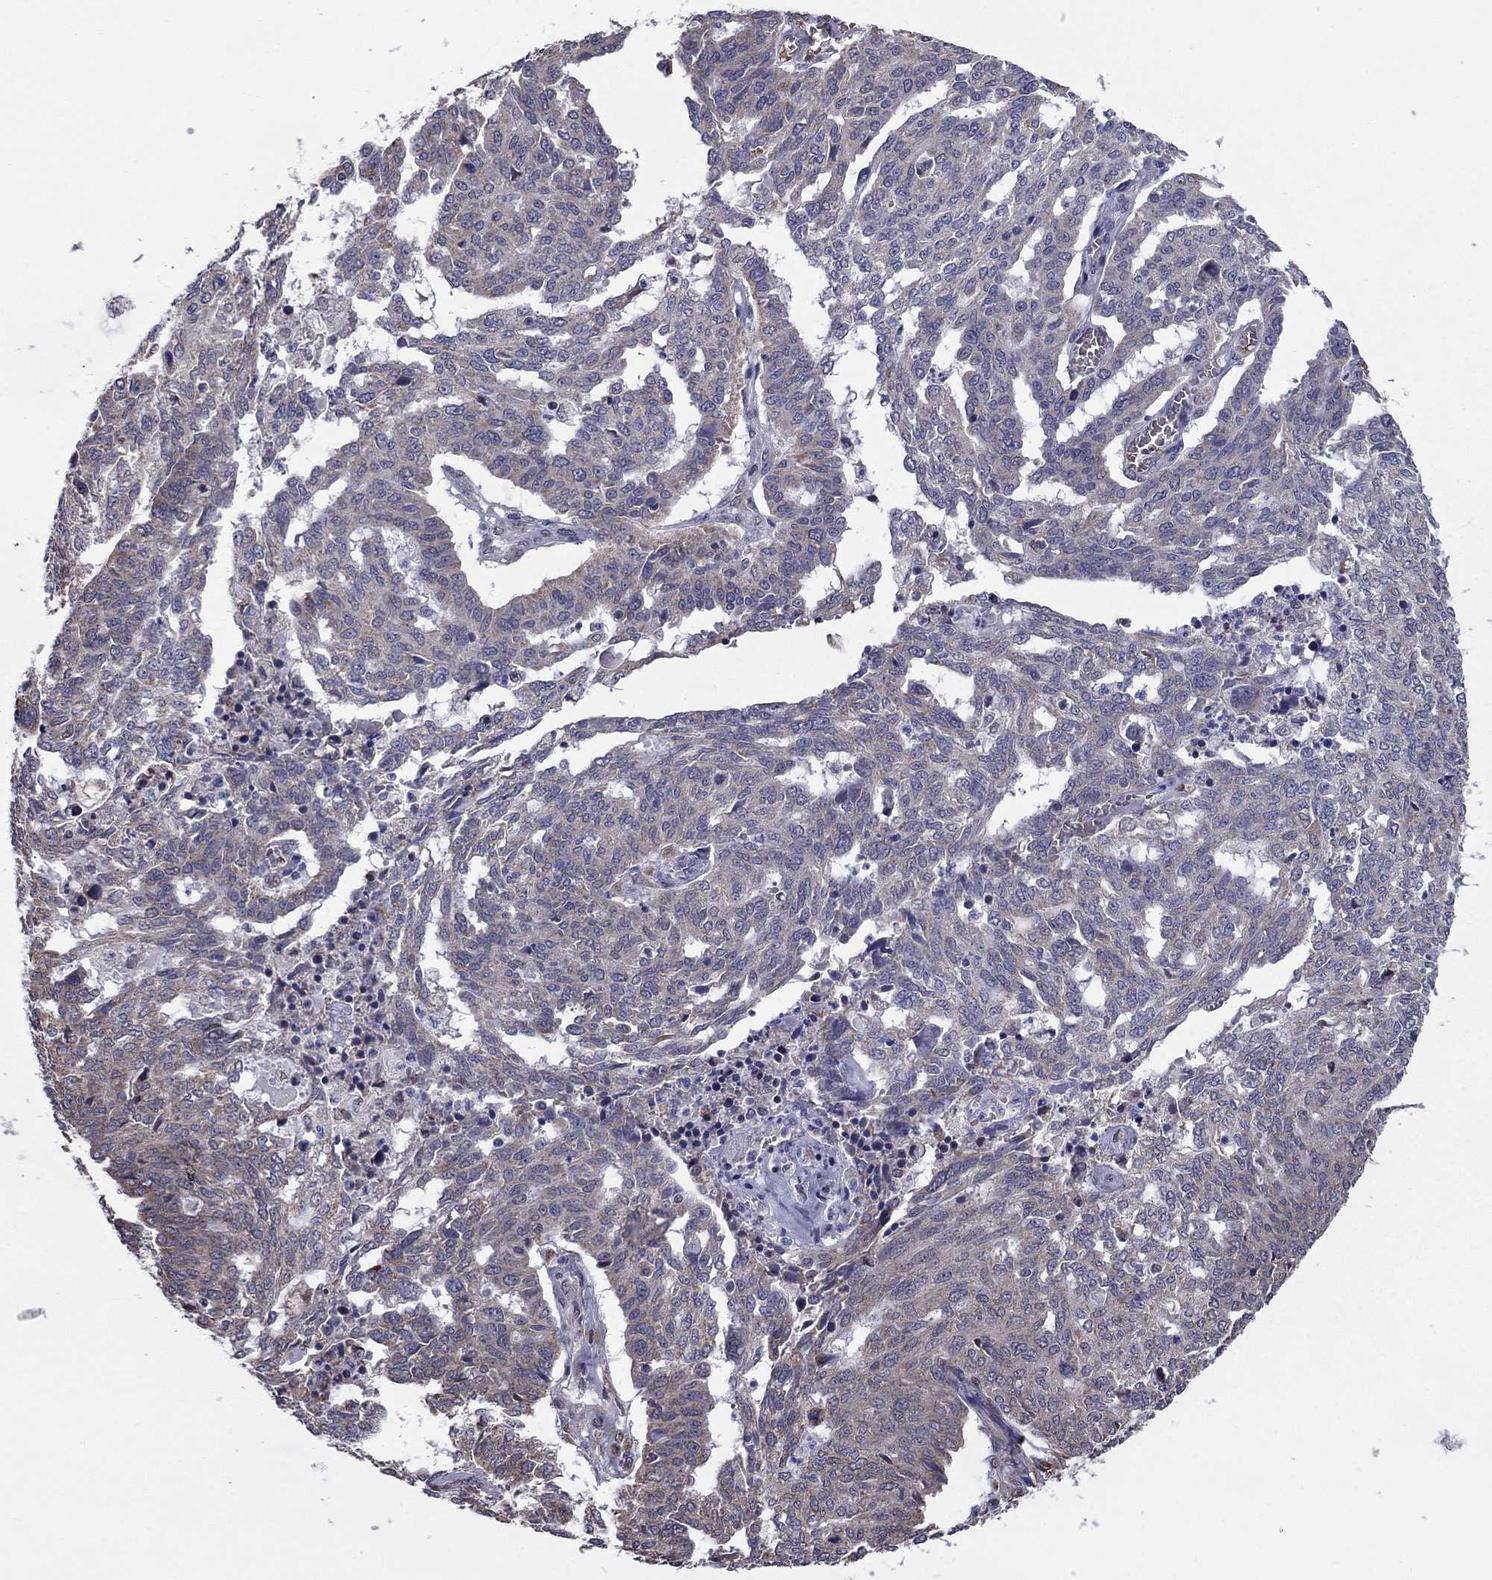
{"staining": {"intensity": "negative", "quantity": "none", "location": "none"}, "tissue": "ovarian cancer", "cell_type": "Tumor cells", "image_type": "cancer", "snomed": [{"axis": "morphology", "description": "Cystadenocarcinoma, serous, NOS"}, {"axis": "topography", "description": "Ovary"}], "caption": "The immunohistochemistry image has no significant expression in tumor cells of serous cystadenocarcinoma (ovarian) tissue.", "gene": "HSPB2", "patient": {"sex": "female", "age": 67}}